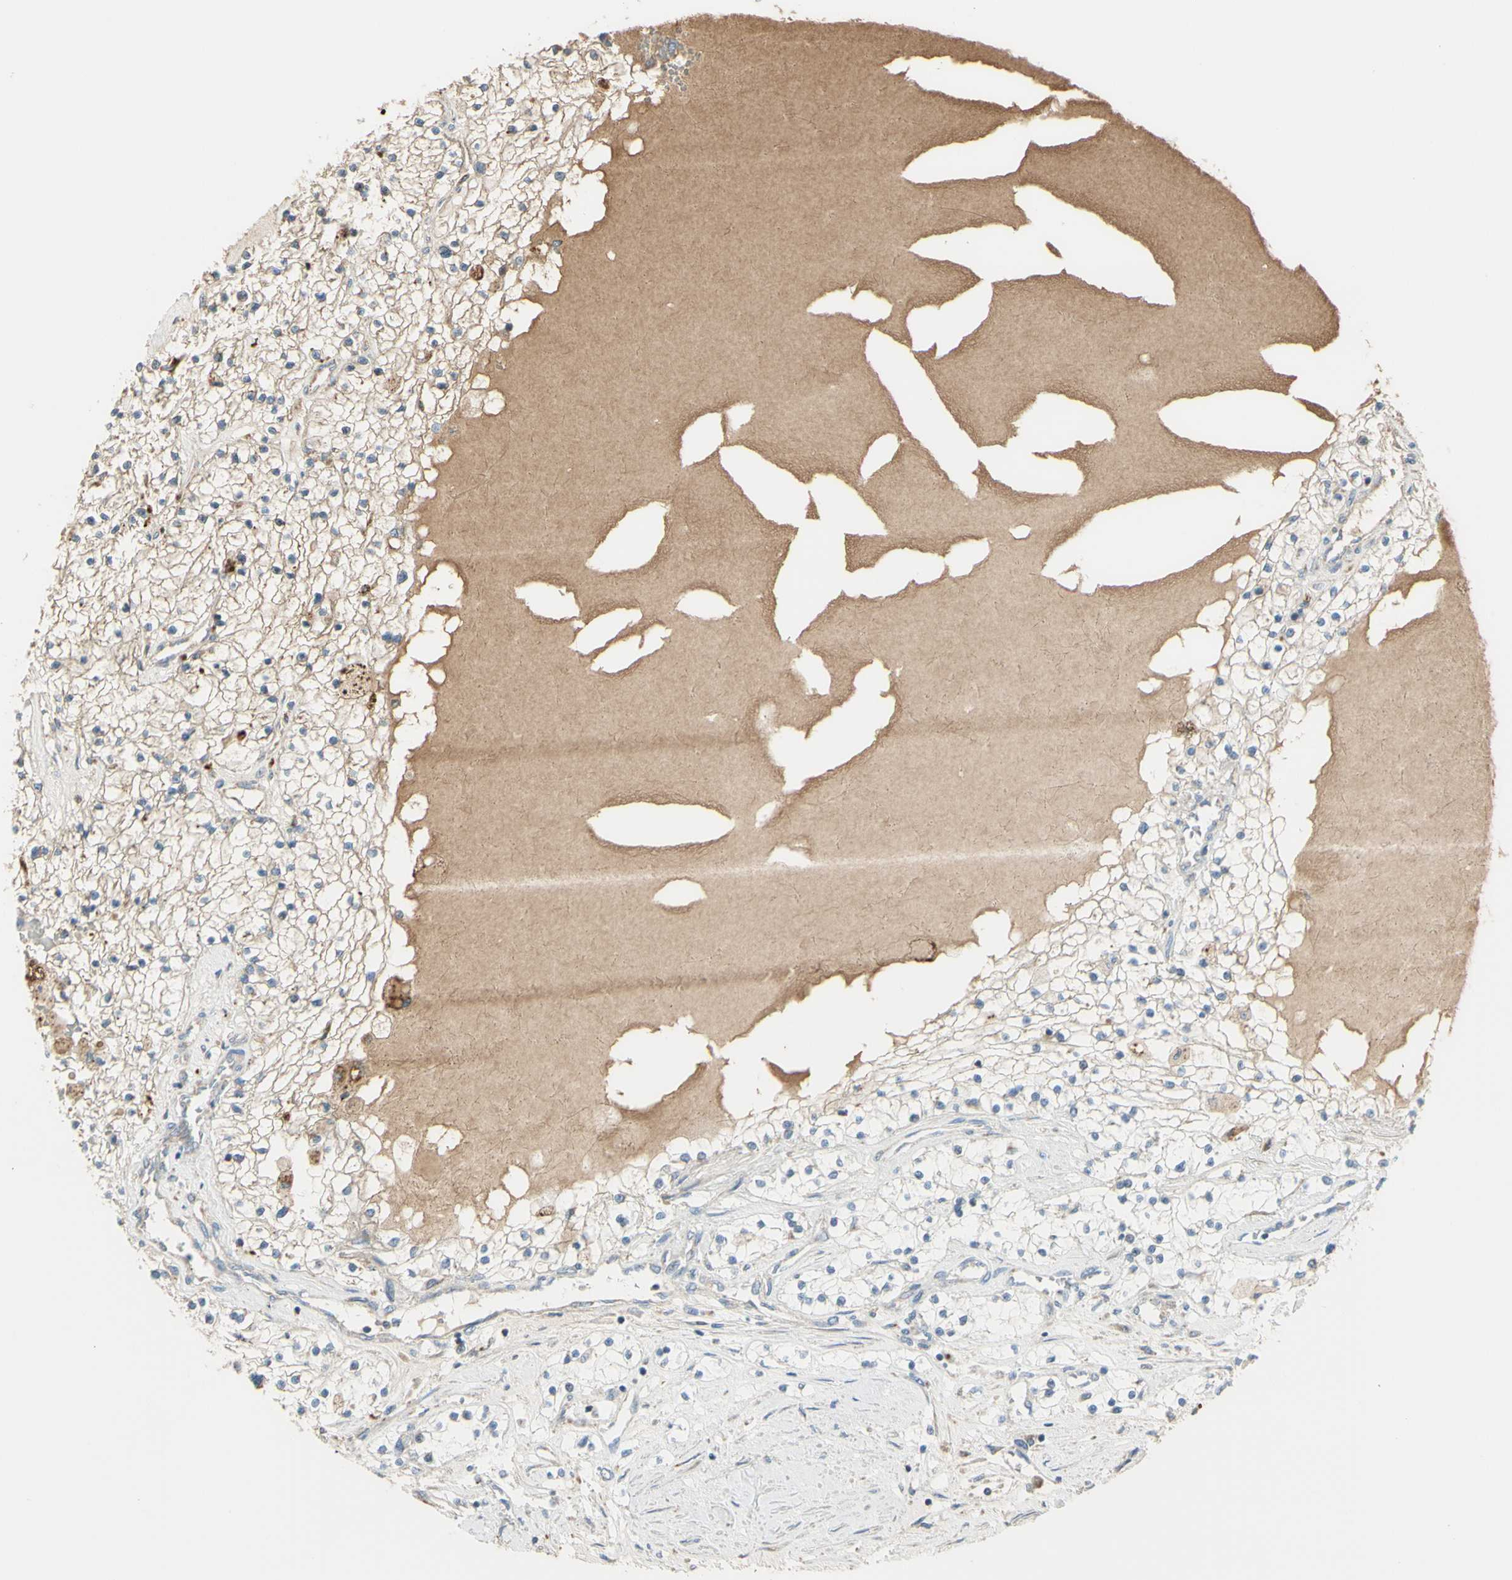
{"staining": {"intensity": "negative", "quantity": "none", "location": "none"}, "tissue": "renal cancer", "cell_type": "Tumor cells", "image_type": "cancer", "snomed": [{"axis": "morphology", "description": "Adenocarcinoma, NOS"}, {"axis": "topography", "description": "Kidney"}], "caption": "High magnification brightfield microscopy of adenocarcinoma (renal) stained with DAB (brown) and counterstained with hematoxylin (blue): tumor cells show no significant expression.", "gene": "ANGPTL1", "patient": {"sex": "male", "age": 68}}